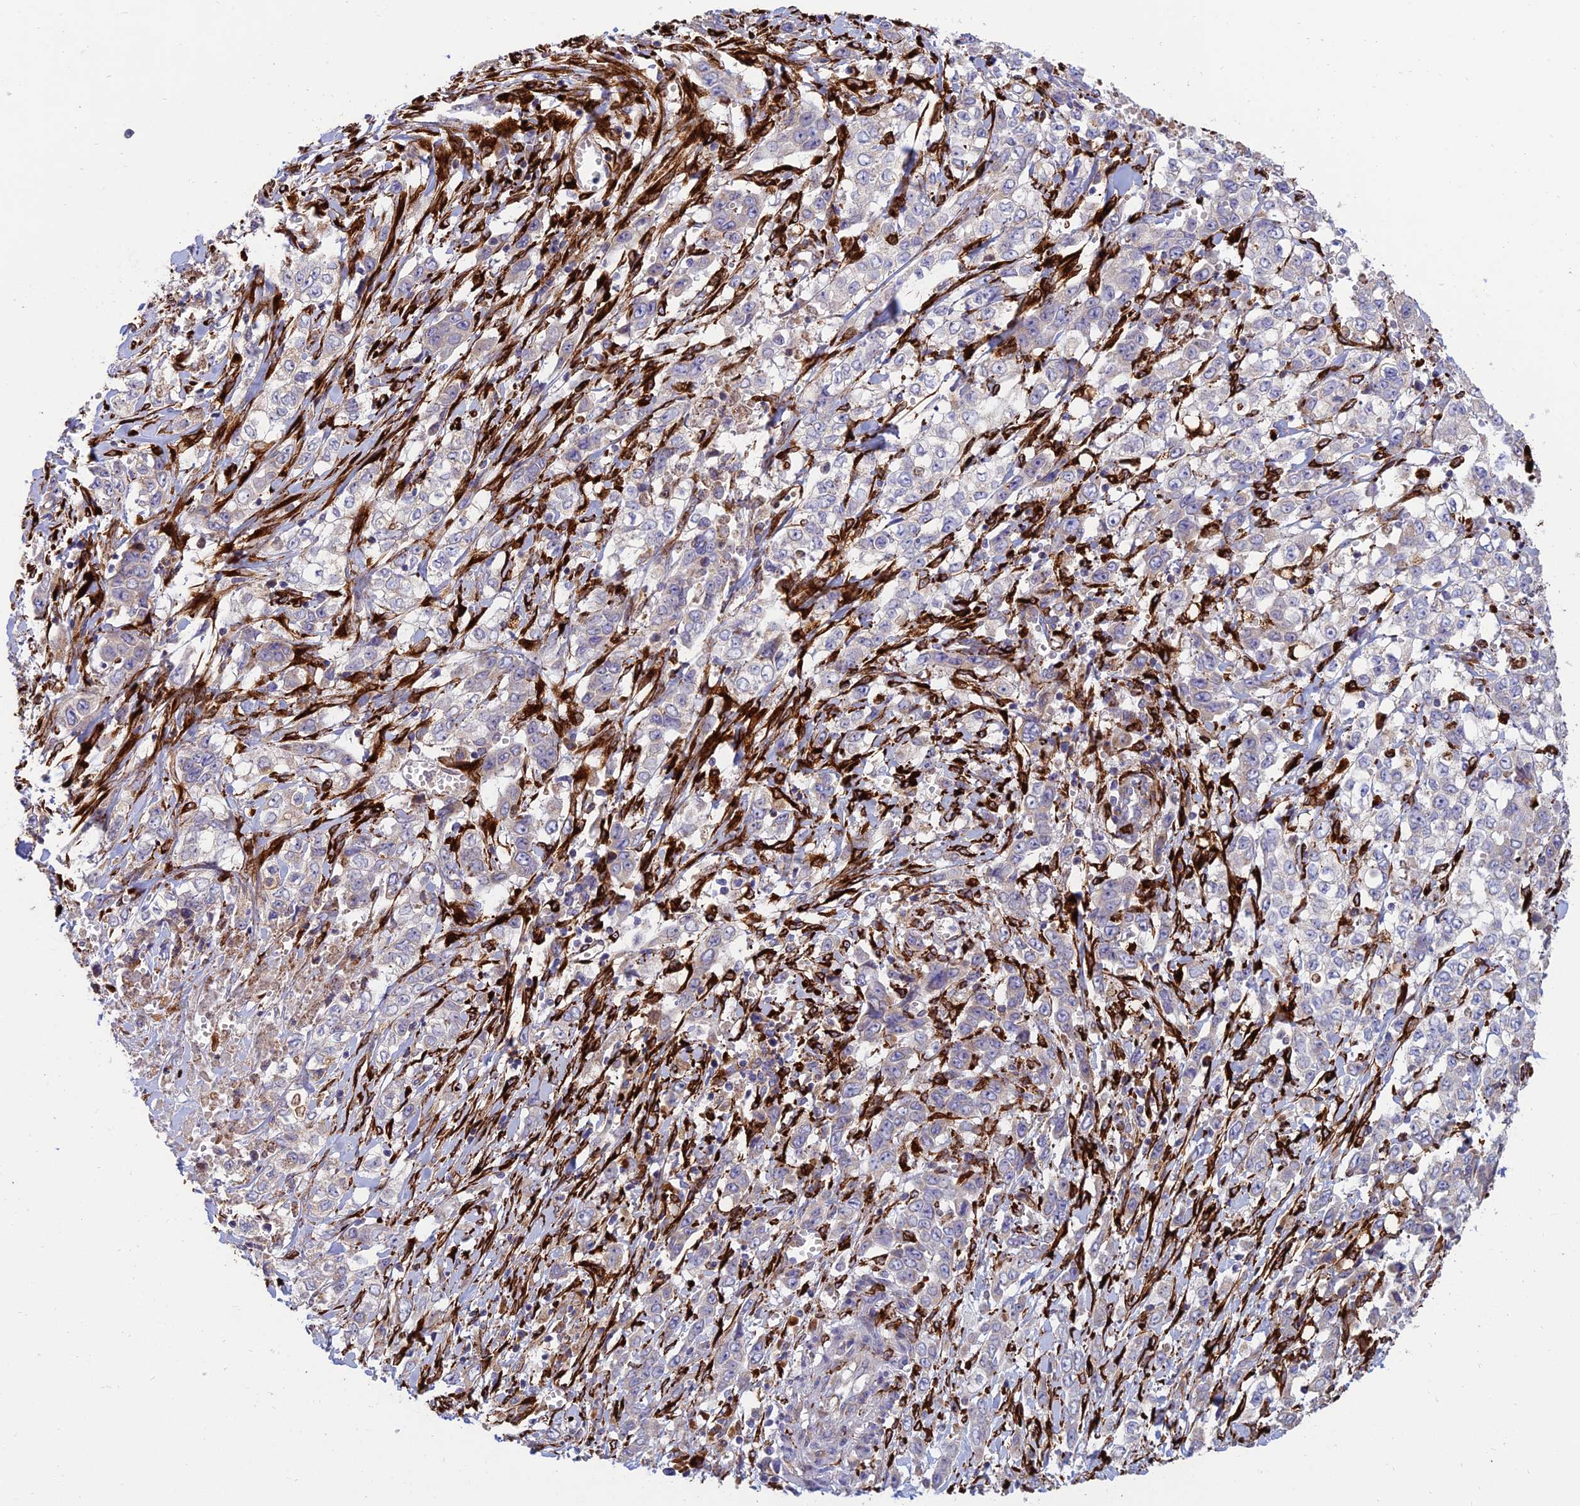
{"staining": {"intensity": "negative", "quantity": "none", "location": "none"}, "tissue": "stomach cancer", "cell_type": "Tumor cells", "image_type": "cancer", "snomed": [{"axis": "morphology", "description": "Adenocarcinoma, NOS"}, {"axis": "topography", "description": "Stomach, upper"}], "caption": "Stomach adenocarcinoma was stained to show a protein in brown. There is no significant staining in tumor cells.", "gene": "RCN3", "patient": {"sex": "male", "age": 62}}